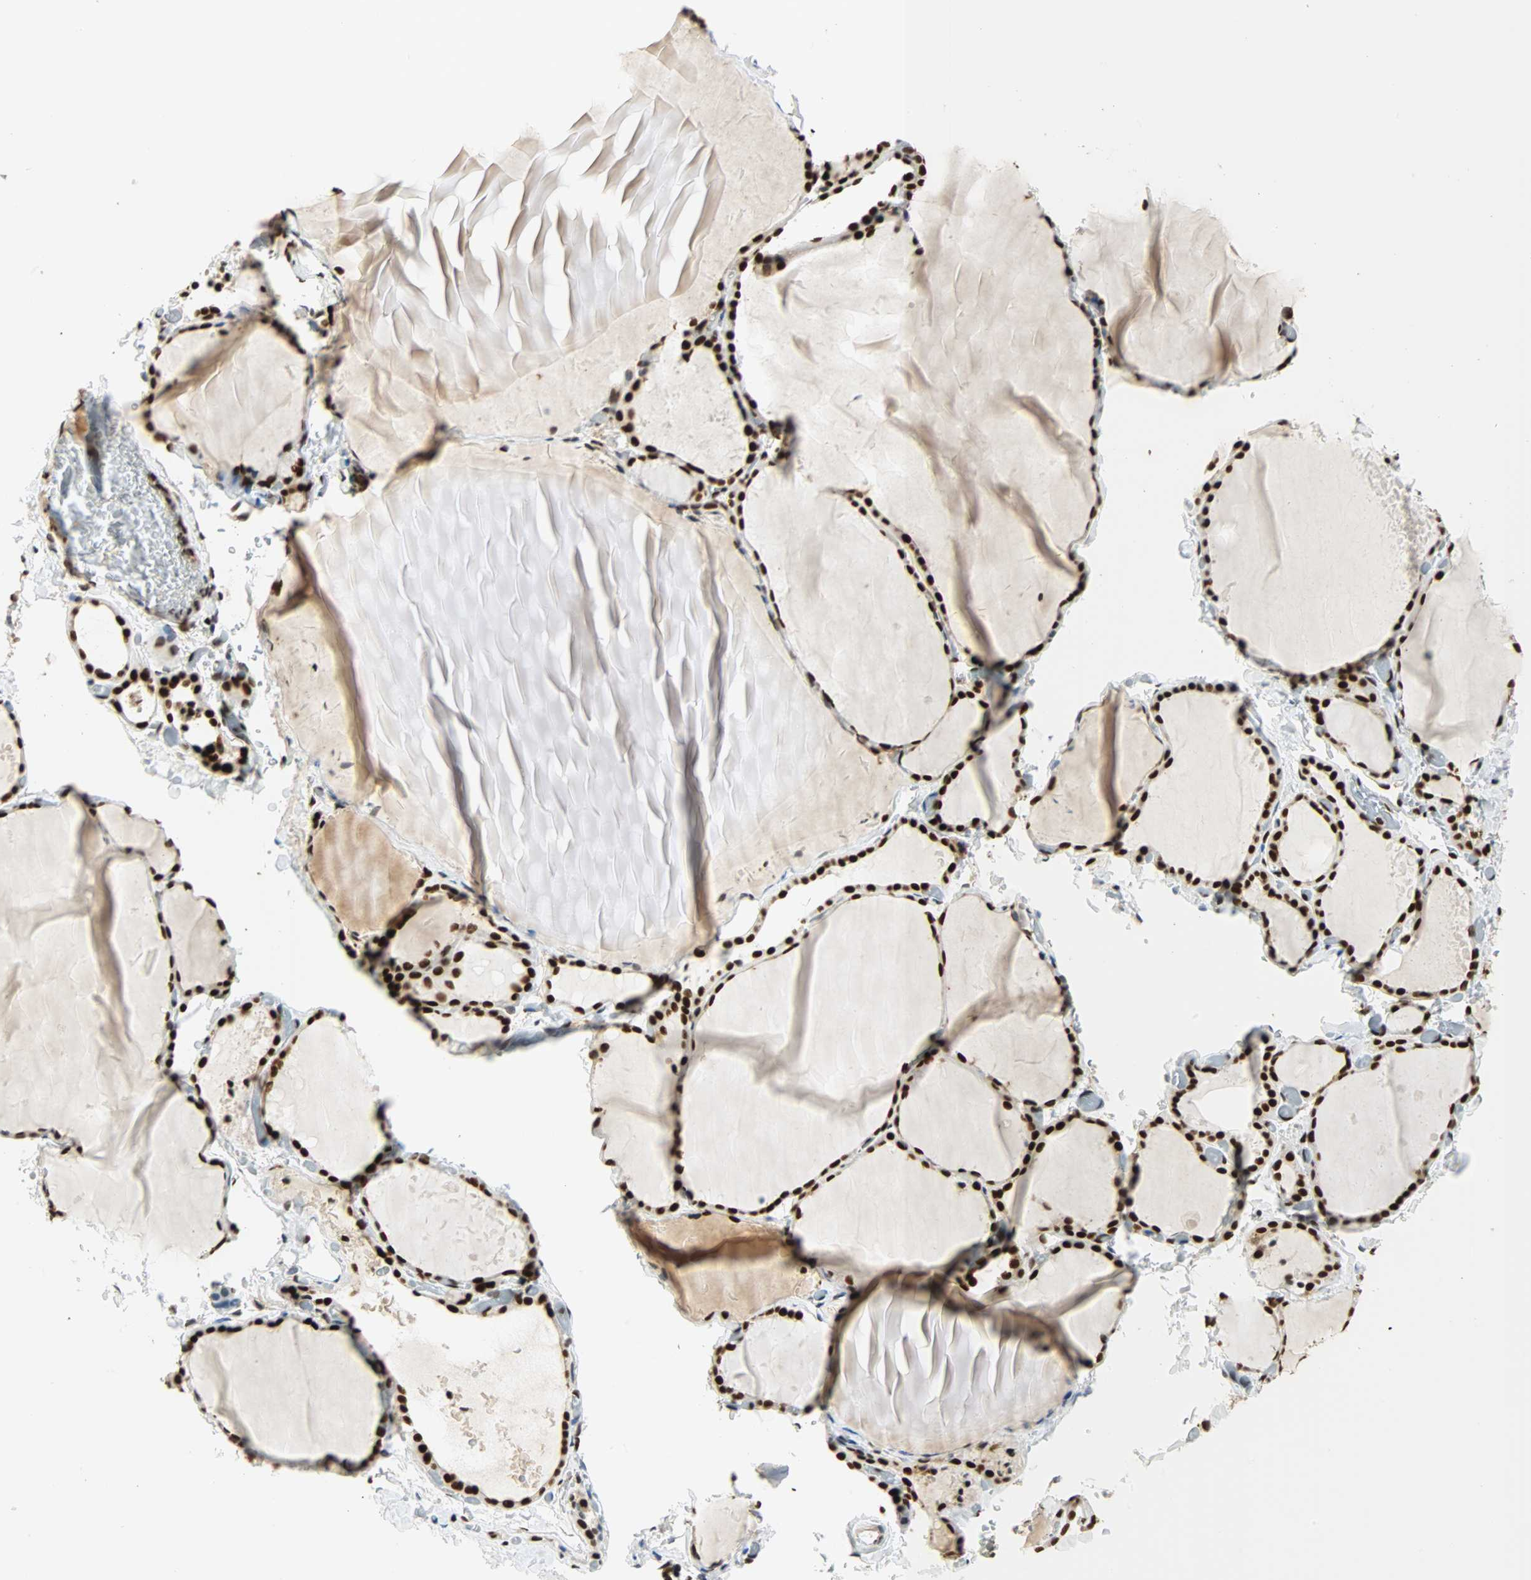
{"staining": {"intensity": "strong", "quantity": ">75%", "location": "nuclear"}, "tissue": "thyroid gland", "cell_type": "Glandular cells", "image_type": "normal", "snomed": [{"axis": "morphology", "description": "Normal tissue, NOS"}, {"axis": "topography", "description": "Thyroid gland"}], "caption": "DAB immunohistochemical staining of unremarkable human thyroid gland shows strong nuclear protein expression in about >75% of glandular cells.", "gene": "CDK12", "patient": {"sex": "female", "age": 22}}